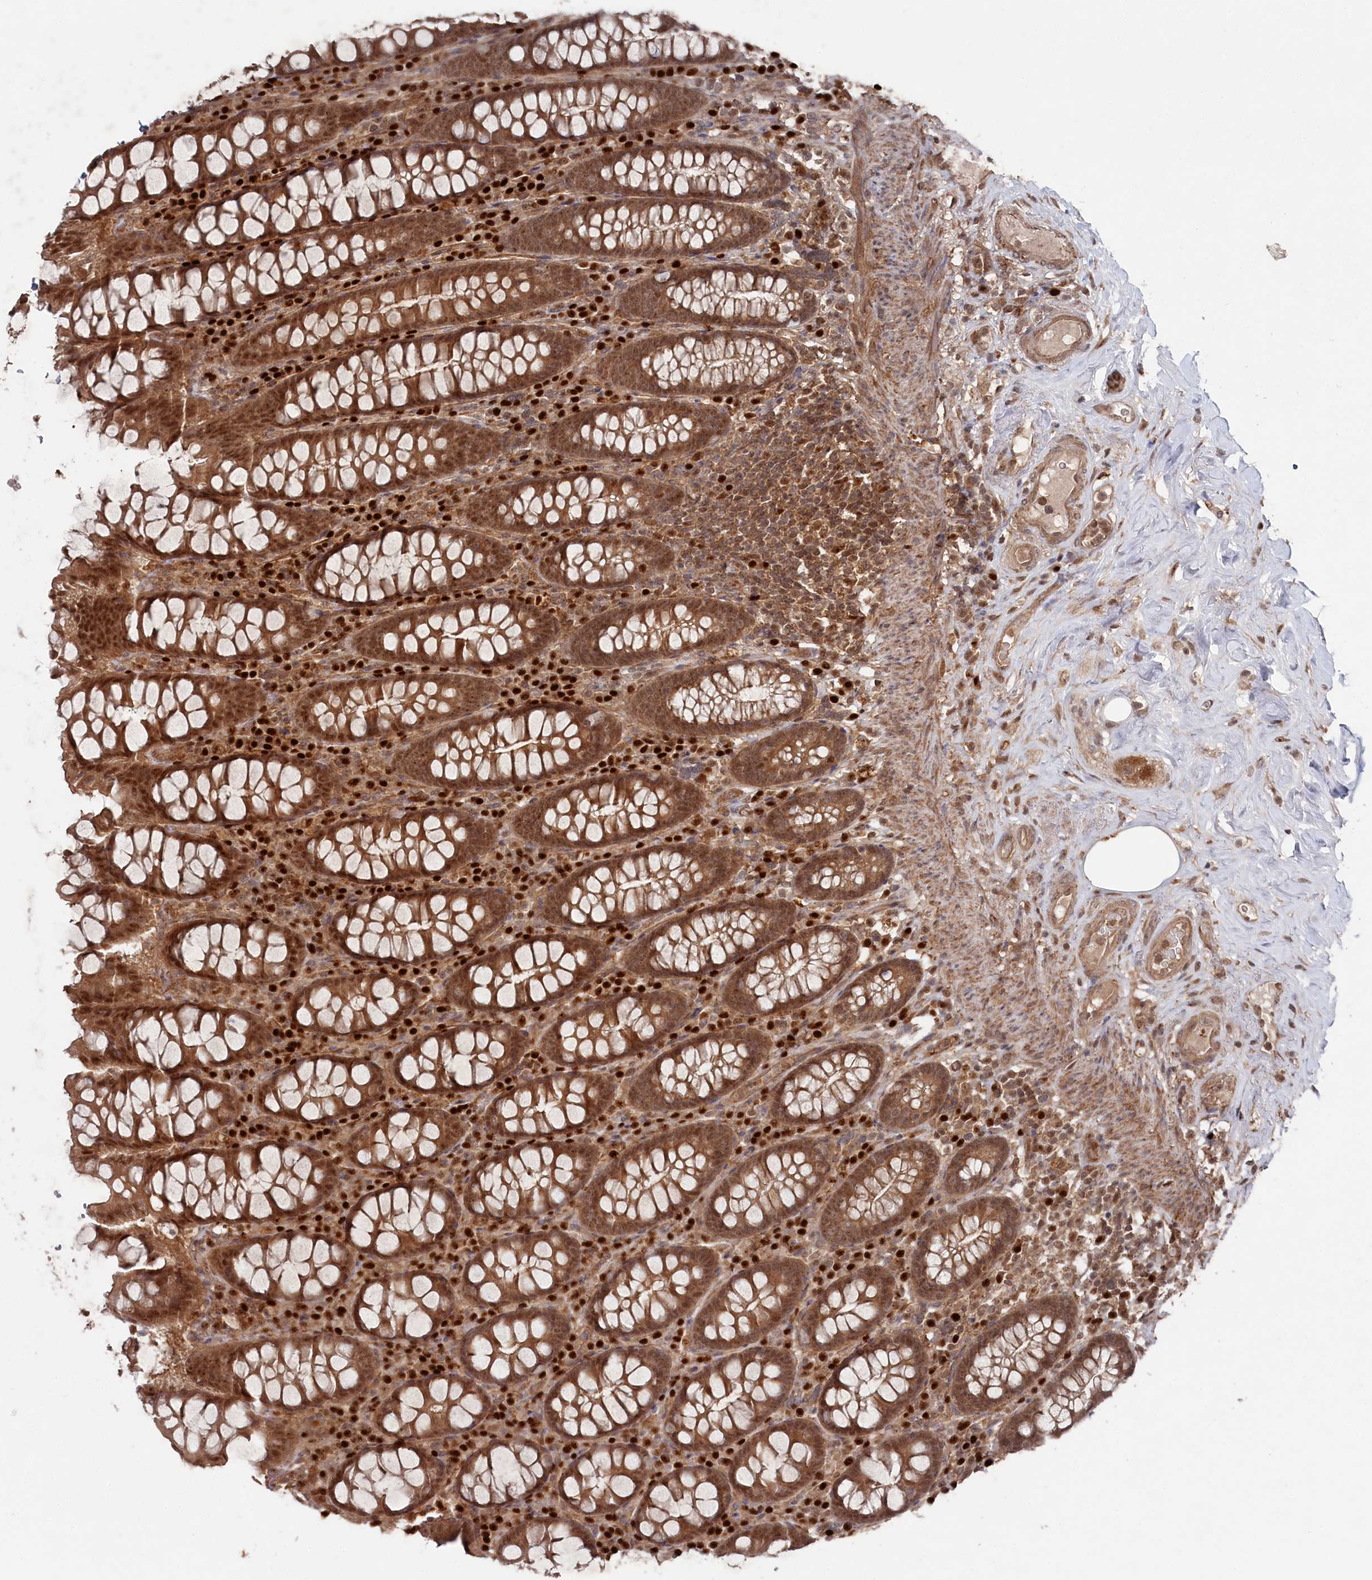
{"staining": {"intensity": "moderate", "quantity": ">75%", "location": "cytoplasmic/membranous,nuclear"}, "tissue": "colon", "cell_type": "Endothelial cells", "image_type": "normal", "snomed": [{"axis": "morphology", "description": "Normal tissue, NOS"}, {"axis": "topography", "description": "Colon"}], "caption": "Moderate cytoplasmic/membranous,nuclear expression is seen in approximately >75% of endothelial cells in benign colon. Nuclei are stained in blue.", "gene": "BORCS7", "patient": {"sex": "female", "age": 79}}